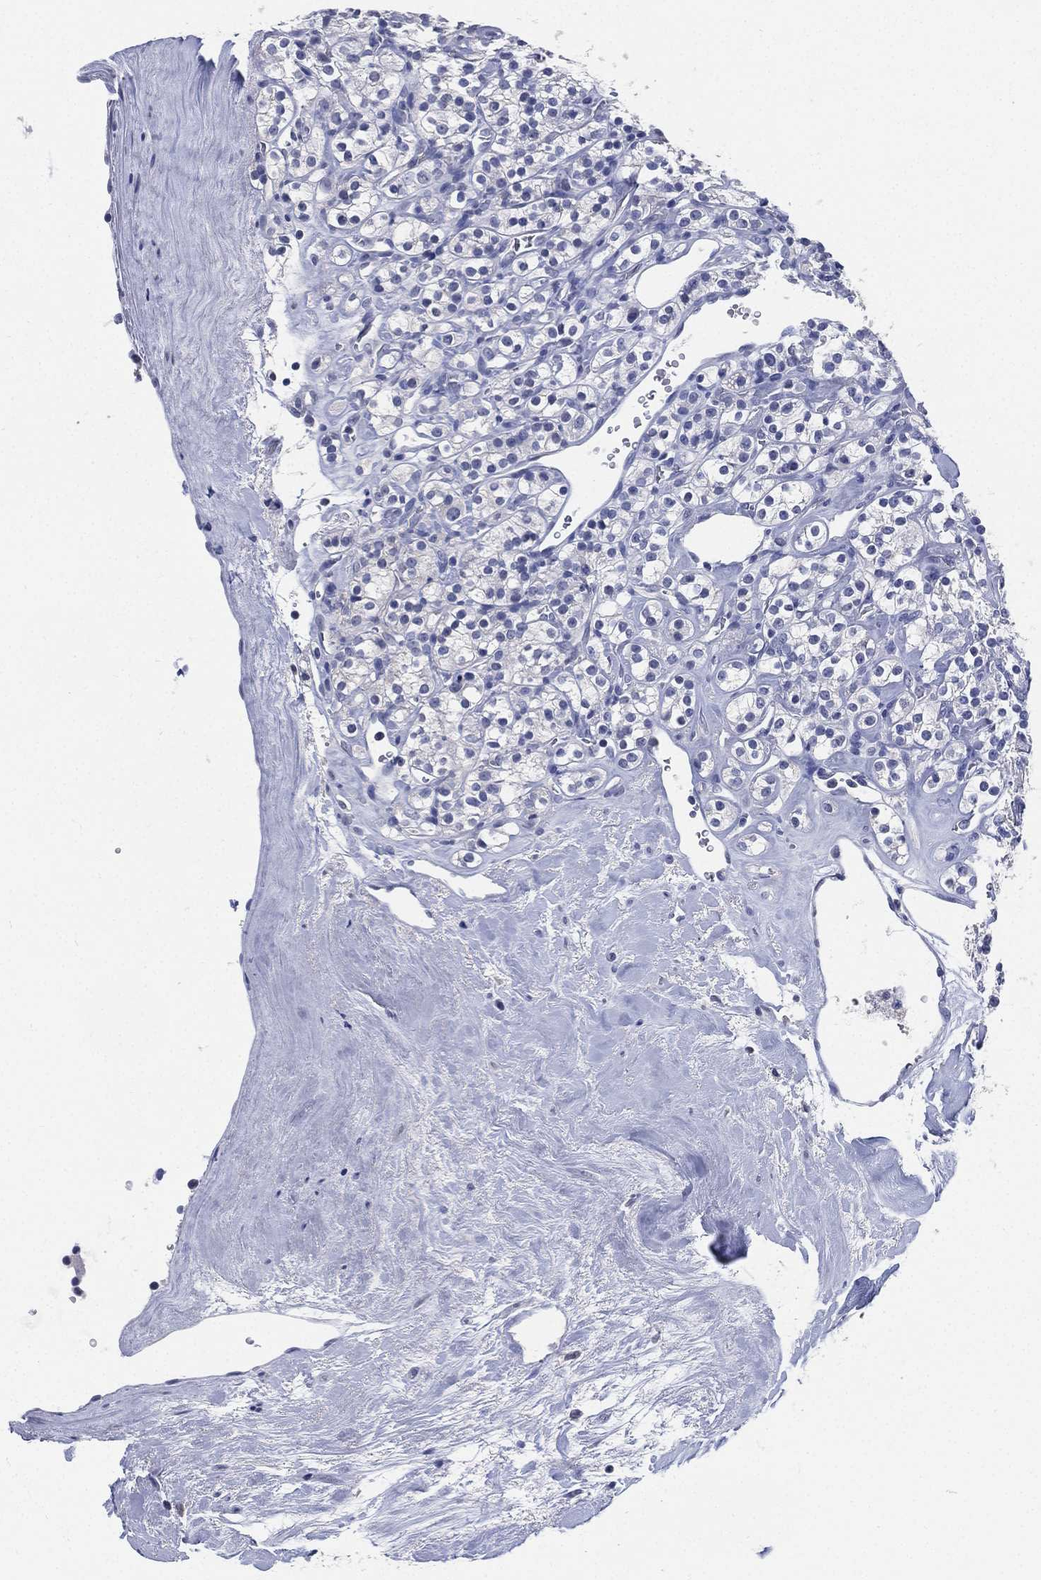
{"staining": {"intensity": "negative", "quantity": "none", "location": "none"}, "tissue": "renal cancer", "cell_type": "Tumor cells", "image_type": "cancer", "snomed": [{"axis": "morphology", "description": "Adenocarcinoma, NOS"}, {"axis": "topography", "description": "Kidney"}], "caption": "A high-resolution histopathology image shows IHC staining of adenocarcinoma (renal), which exhibits no significant expression in tumor cells. (DAB (3,3'-diaminobenzidine) IHC with hematoxylin counter stain).", "gene": "IYD", "patient": {"sex": "male", "age": 77}}